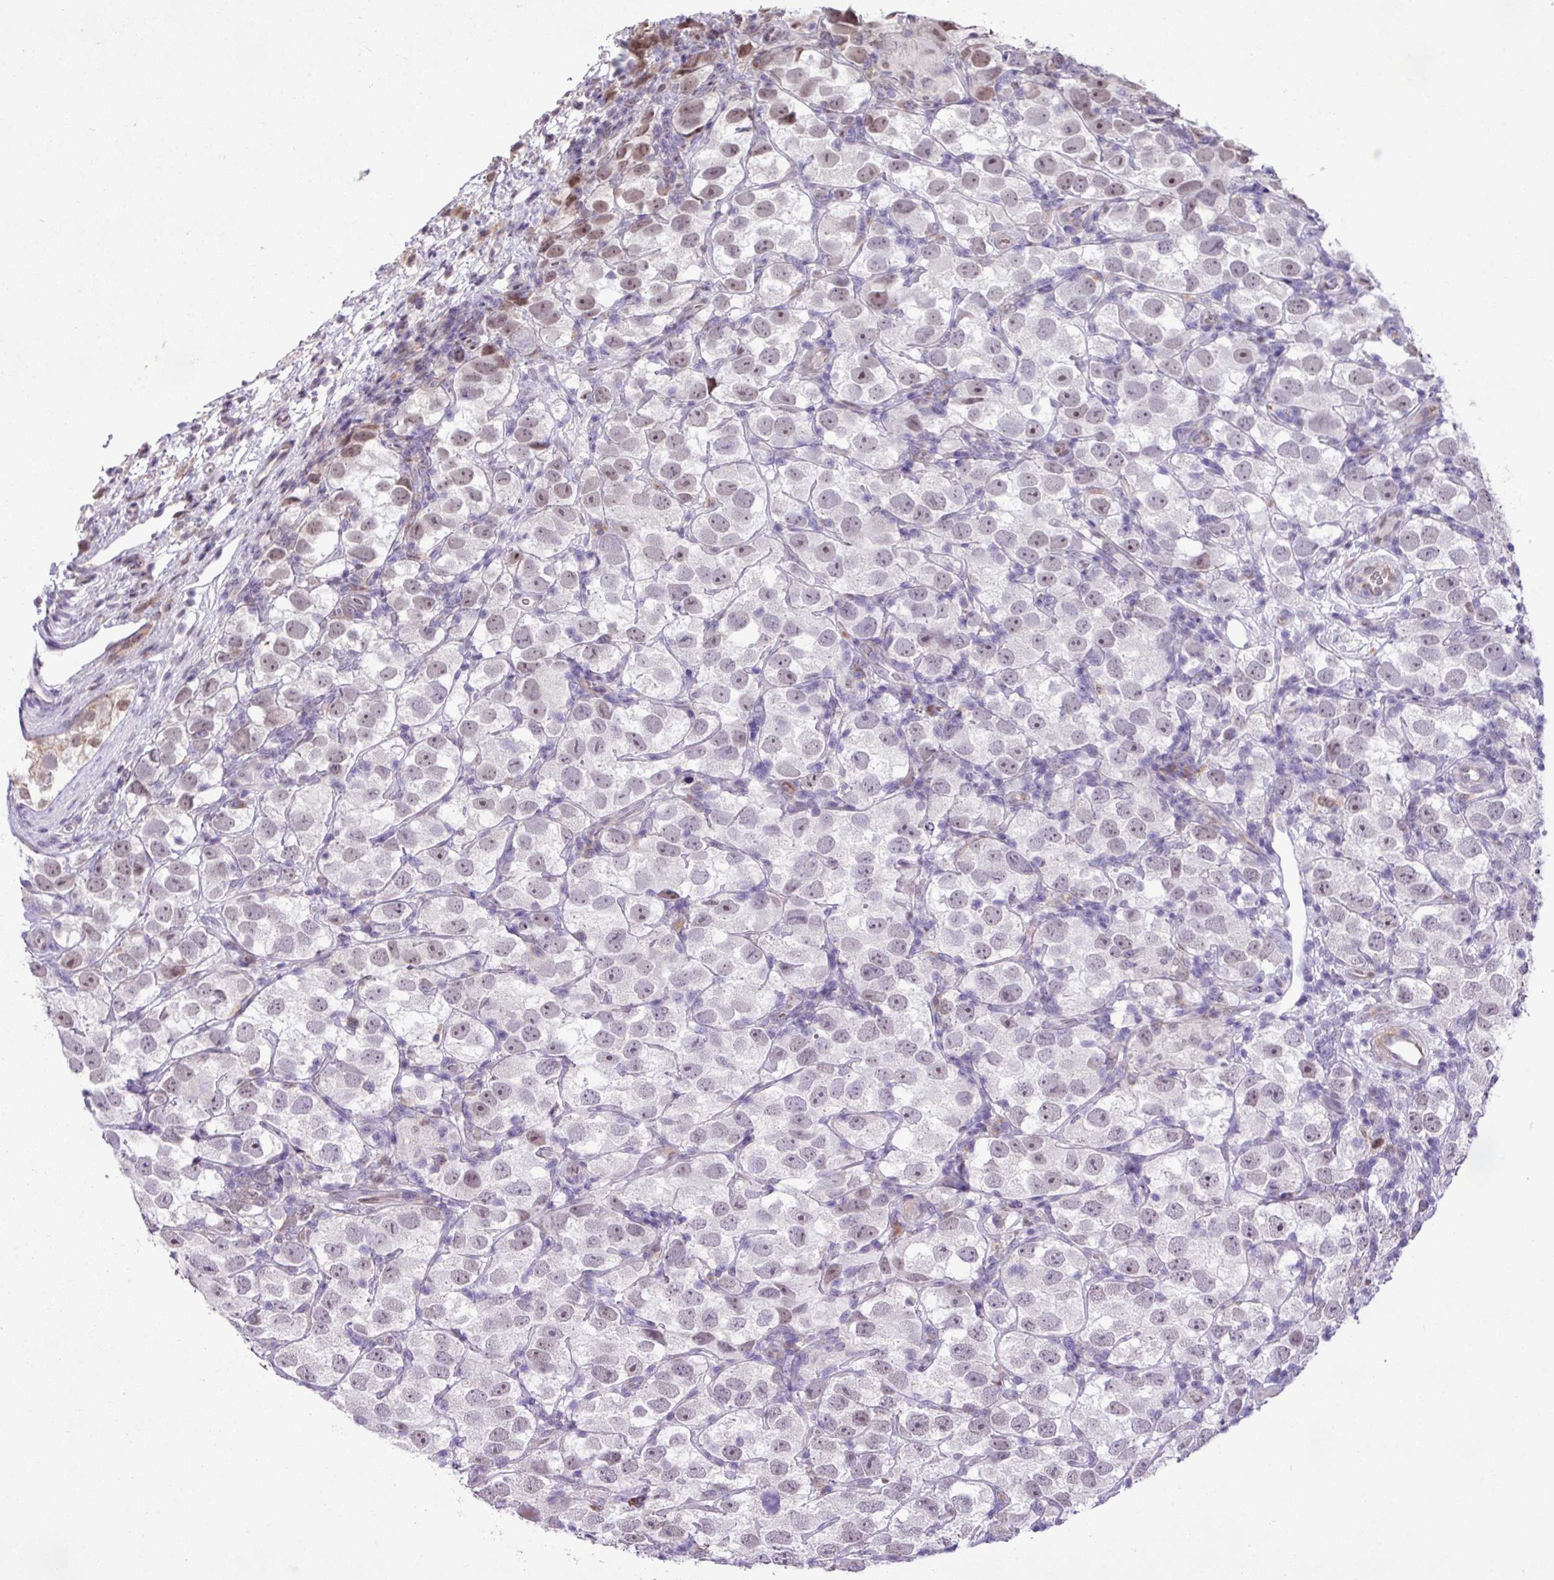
{"staining": {"intensity": "weak", "quantity": "25%-75%", "location": "nuclear"}, "tissue": "testis cancer", "cell_type": "Tumor cells", "image_type": "cancer", "snomed": [{"axis": "morphology", "description": "Seminoma, NOS"}, {"axis": "topography", "description": "Testis"}], "caption": "Testis seminoma stained with IHC shows weak nuclear positivity in about 25%-75% of tumor cells.", "gene": "ZNF354A", "patient": {"sex": "male", "age": 26}}